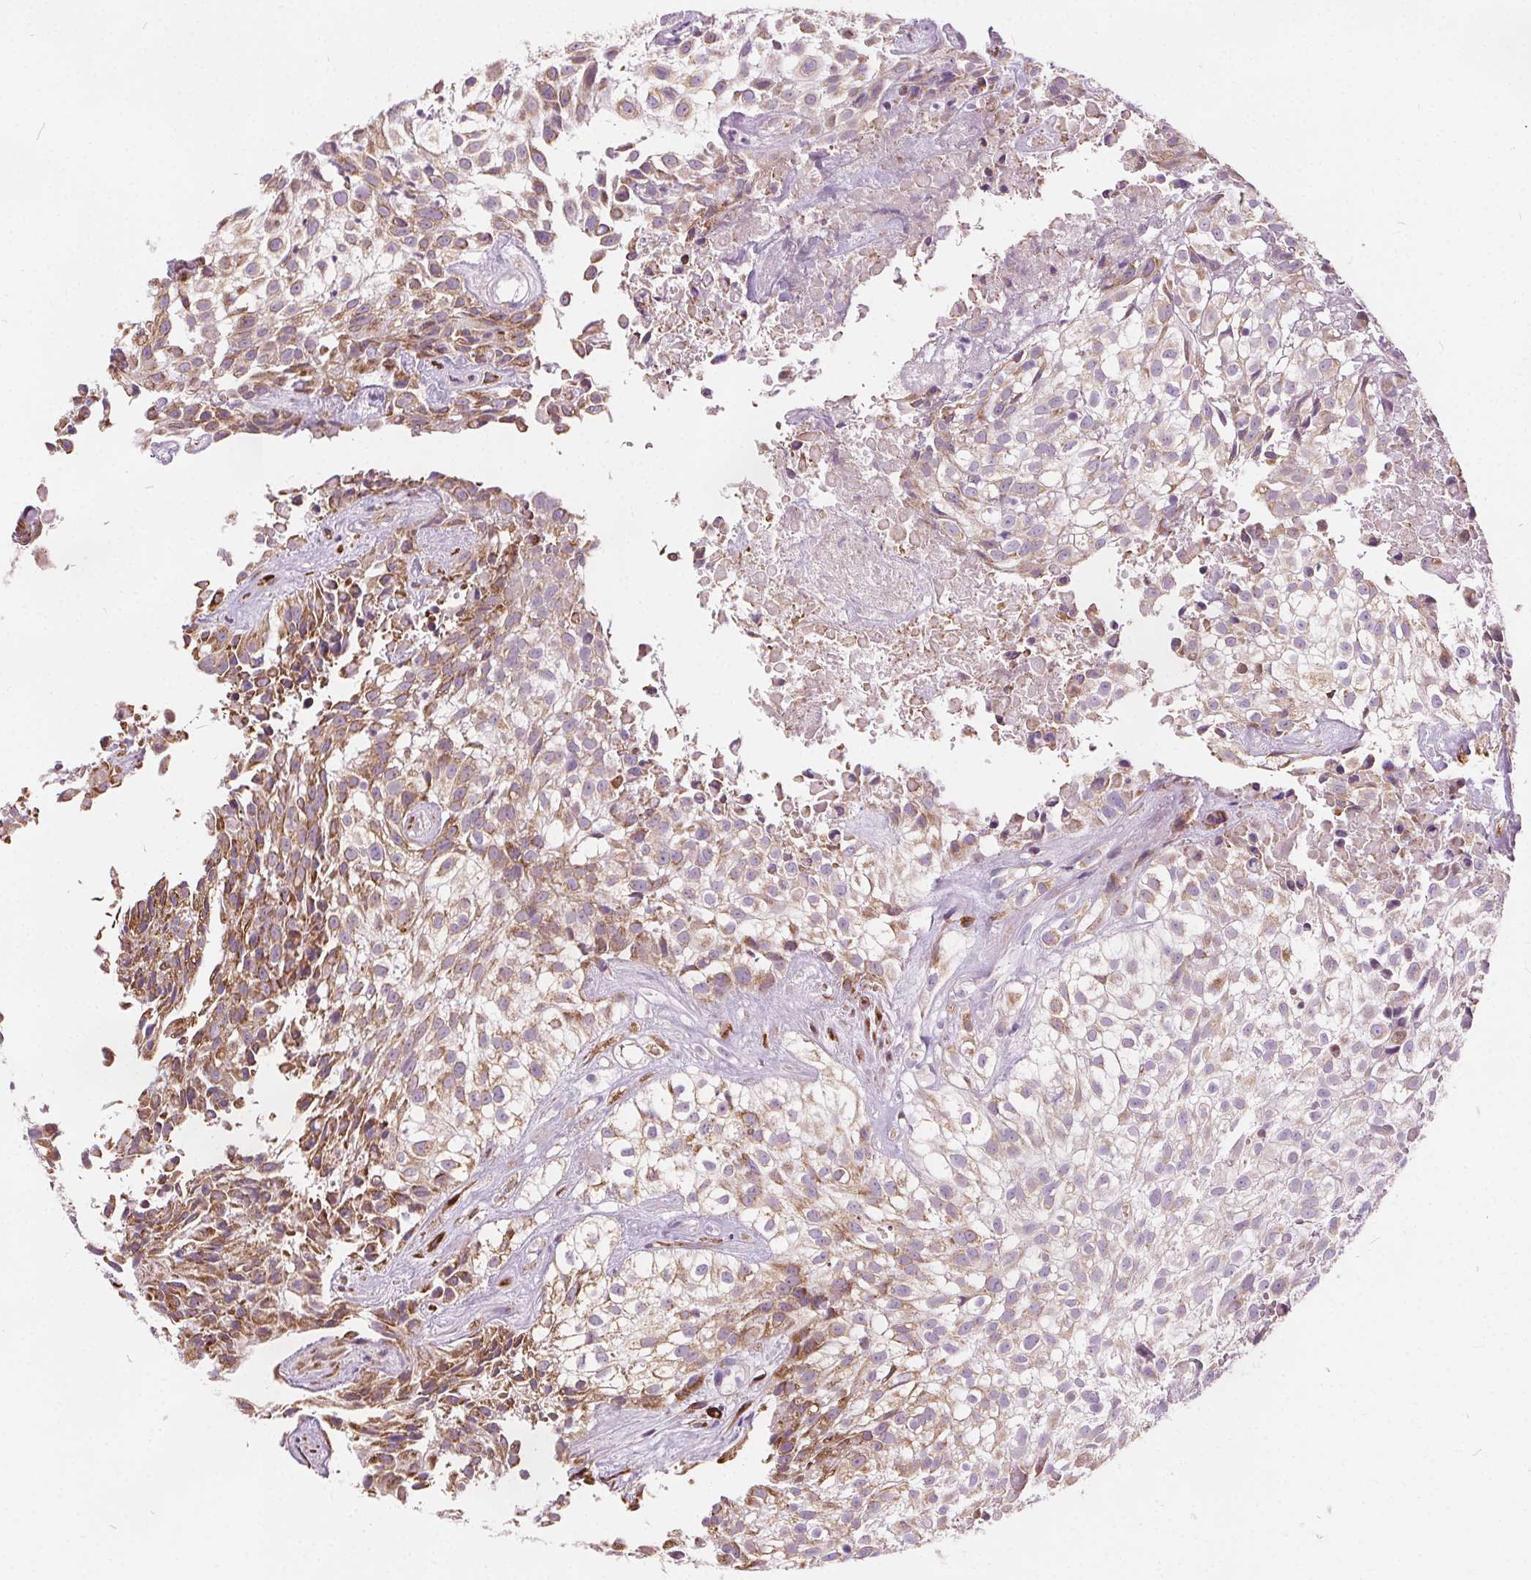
{"staining": {"intensity": "moderate", "quantity": "25%-75%", "location": "cytoplasmic/membranous"}, "tissue": "urothelial cancer", "cell_type": "Tumor cells", "image_type": "cancer", "snomed": [{"axis": "morphology", "description": "Urothelial carcinoma, High grade"}, {"axis": "topography", "description": "Urinary bladder"}], "caption": "Protein positivity by immunohistochemistry displays moderate cytoplasmic/membranous expression in about 25%-75% of tumor cells in high-grade urothelial carcinoma.", "gene": "ACOX2", "patient": {"sex": "male", "age": 56}}